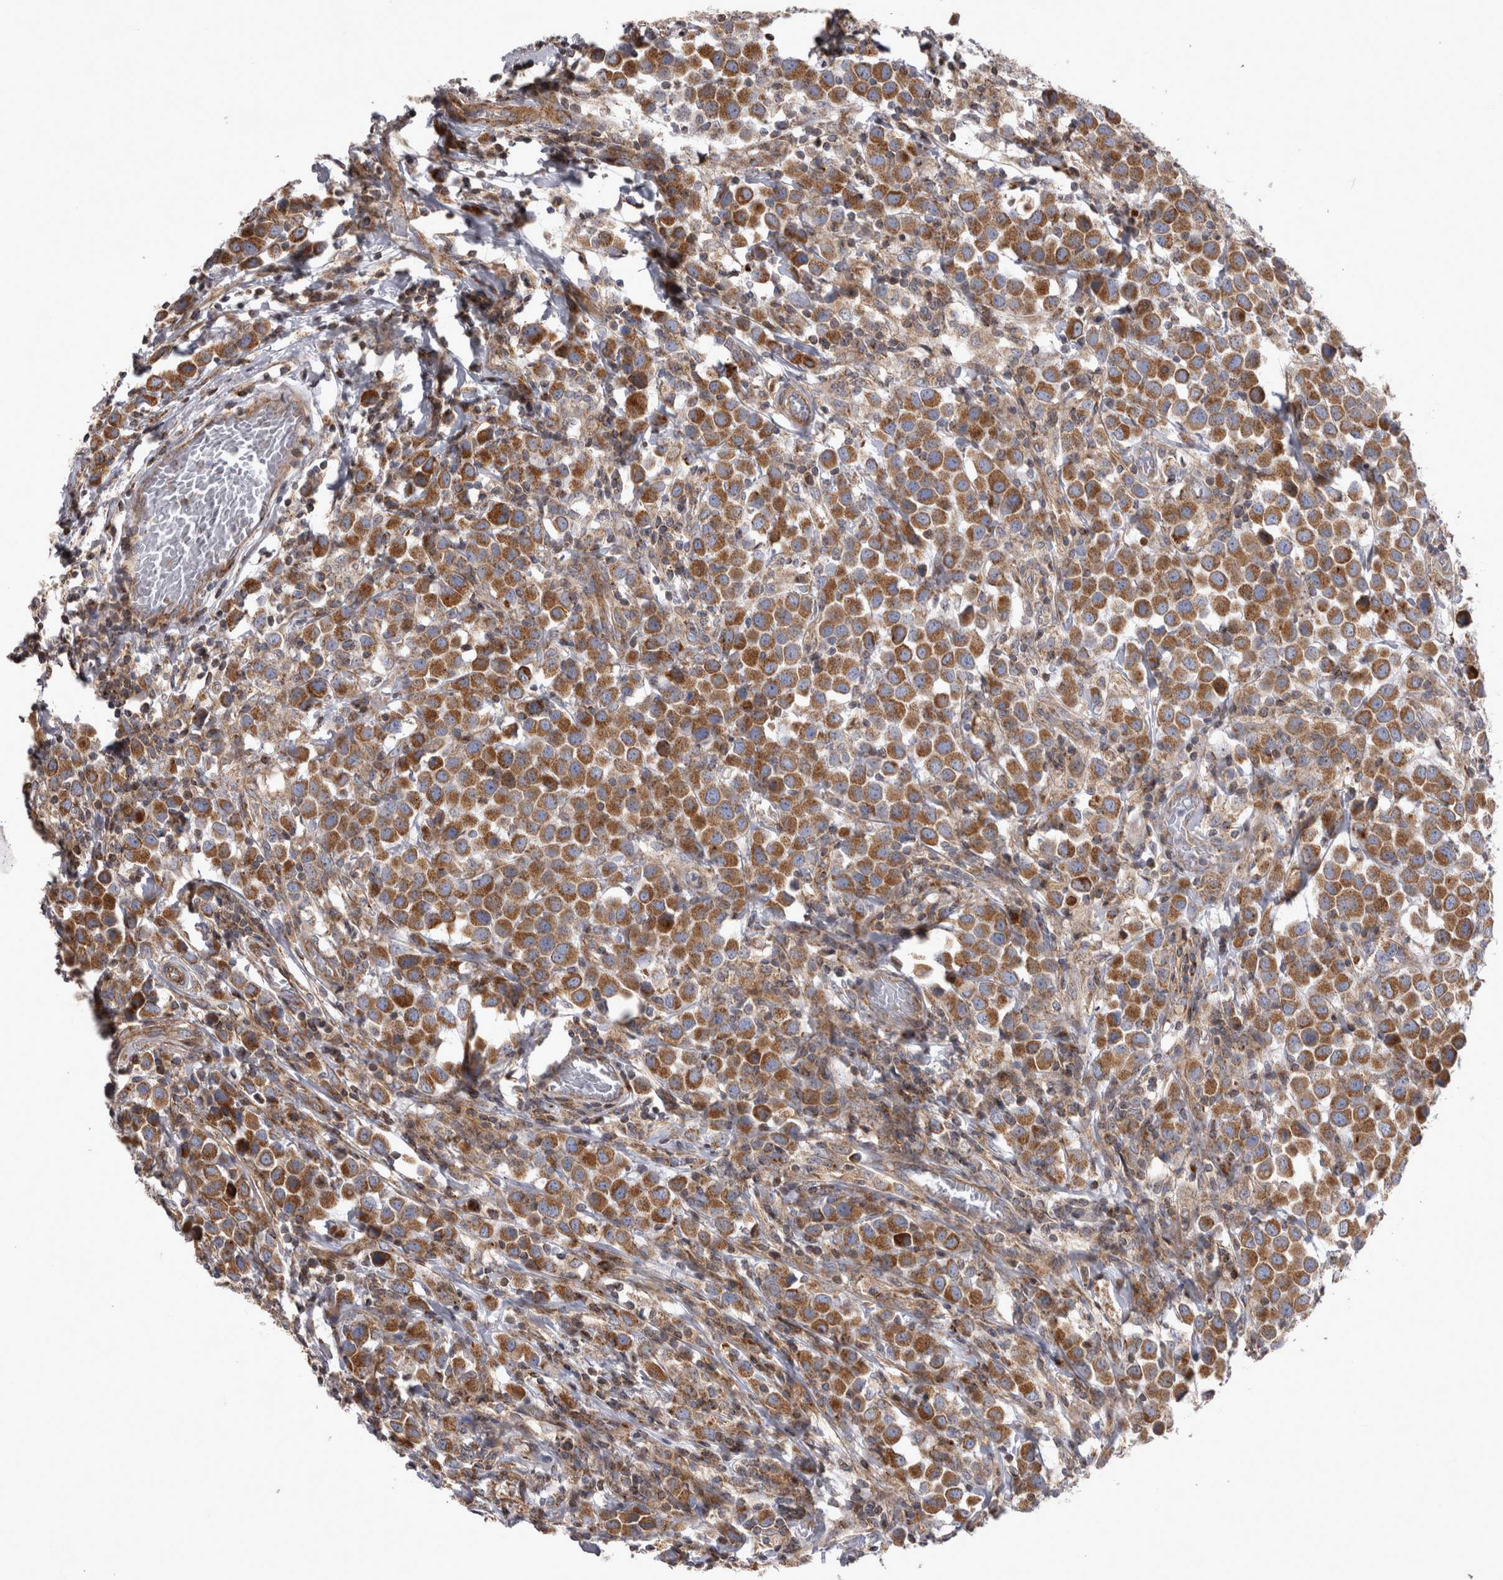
{"staining": {"intensity": "moderate", "quantity": ">75%", "location": "cytoplasmic/membranous"}, "tissue": "breast cancer", "cell_type": "Tumor cells", "image_type": "cancer", "snomed": [{"axis": "morphology", "description": "Duct carcinoma"}, {"axis": "topography", "description": "Breast"}], "caption": "Breast cancer stained with immunohistochemistry (IHC) displays moderate cytoplasmic/membranous expression in about >75% of tumor cells. (Stains: DAB (3,3'-diaminobenzidine) in brown, nuclei in blue, Microscopy: brightfield microscopy at high magnification).", "gene": "TSPOAP1", "patient": {"sex": "female", "age": 61}}